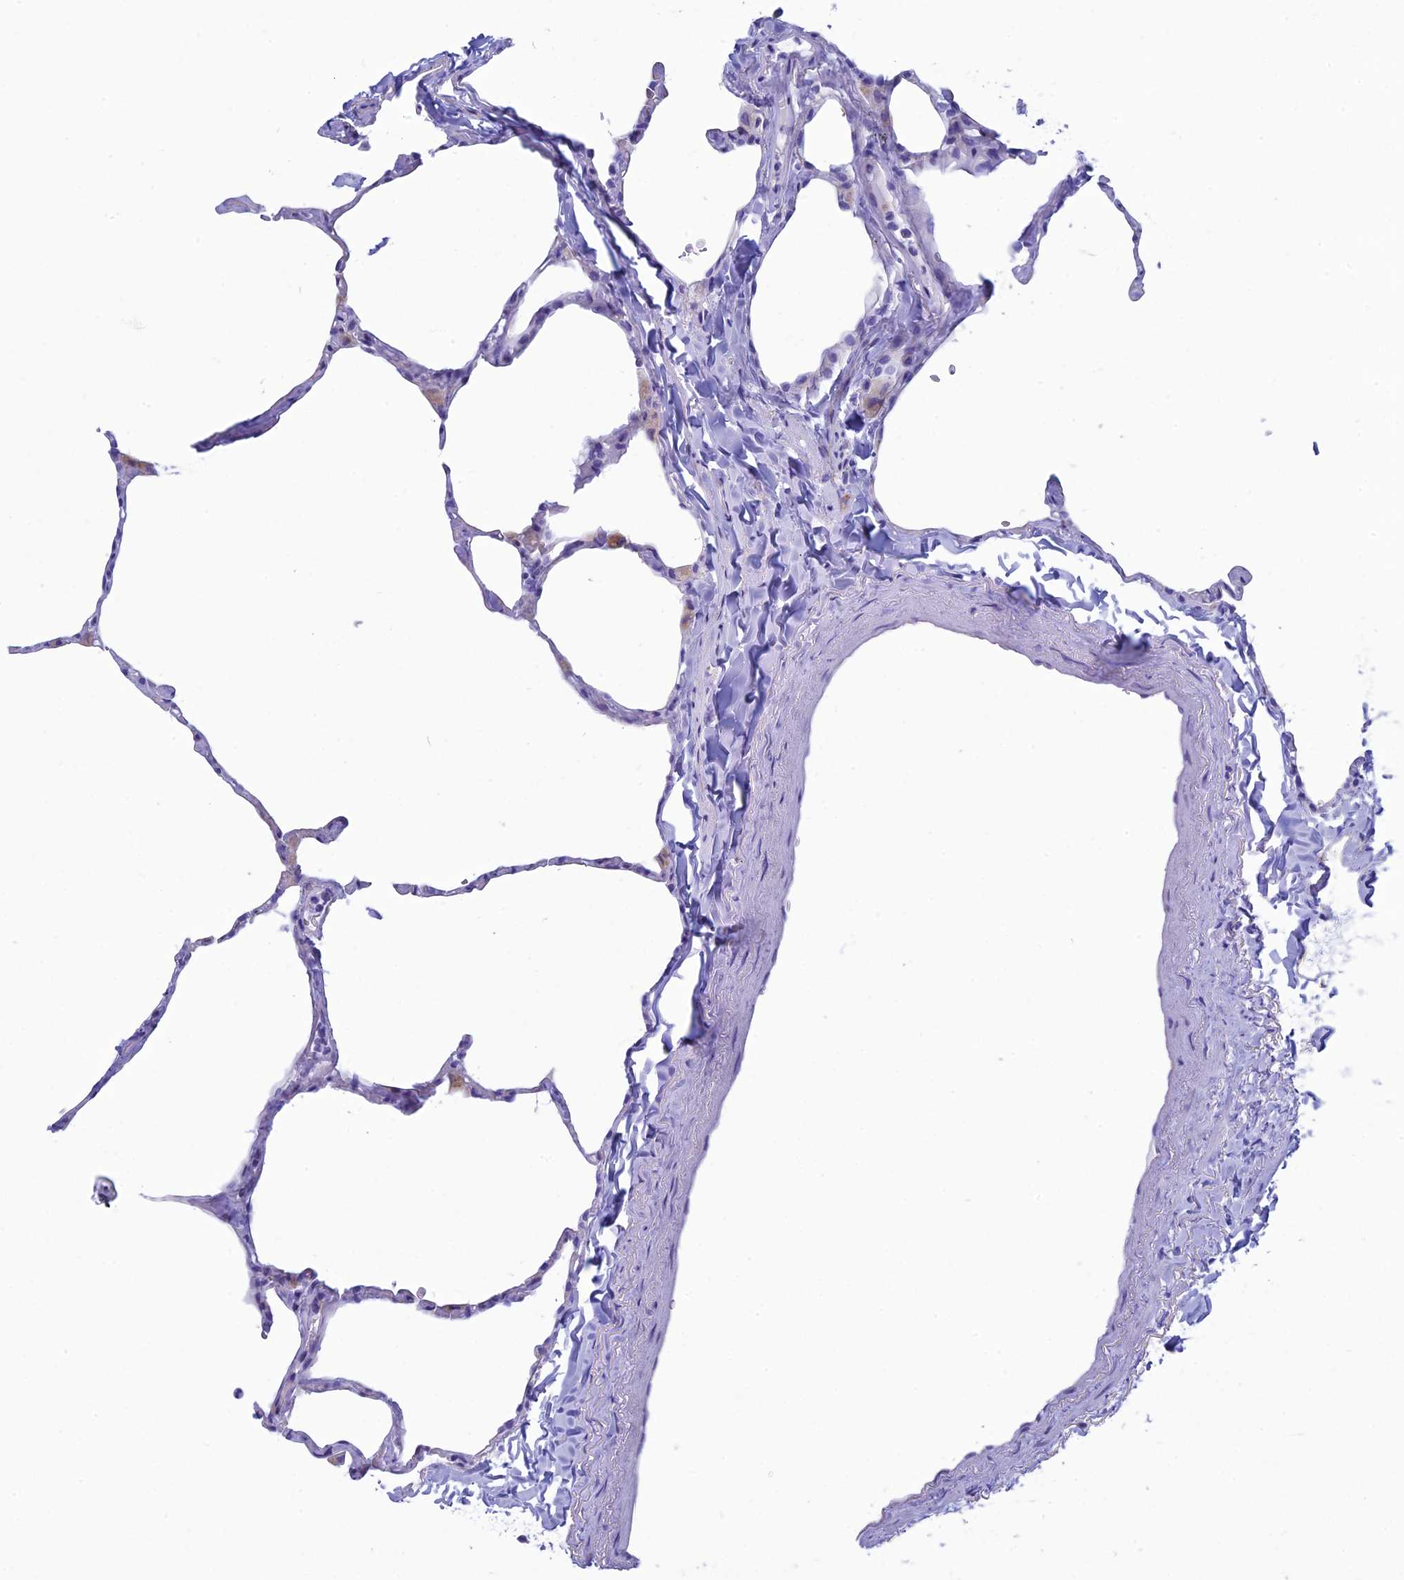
{"staining": {"intensity": "negative", "quantity": "none", "location": "none"}, "tissue": "lung", "cell_type": "Alveolar cells", "image_type": "normal", "snomed": [{"axis": "morphology", "description": "Normal tissue, NOS"}, {"axis": "topography", "description": "Lung"}], "caption": "Benign lung was stained to show a protein in brown. There is no significant staining in alveolar cells. (DAB (3,3'-diaminobenzidine) immunohistochemistry (IHC) visualized using brightfield microscopy, high magnification).", "gene": "FAM169A", "patient": {"sex": "male", "age": 65}}